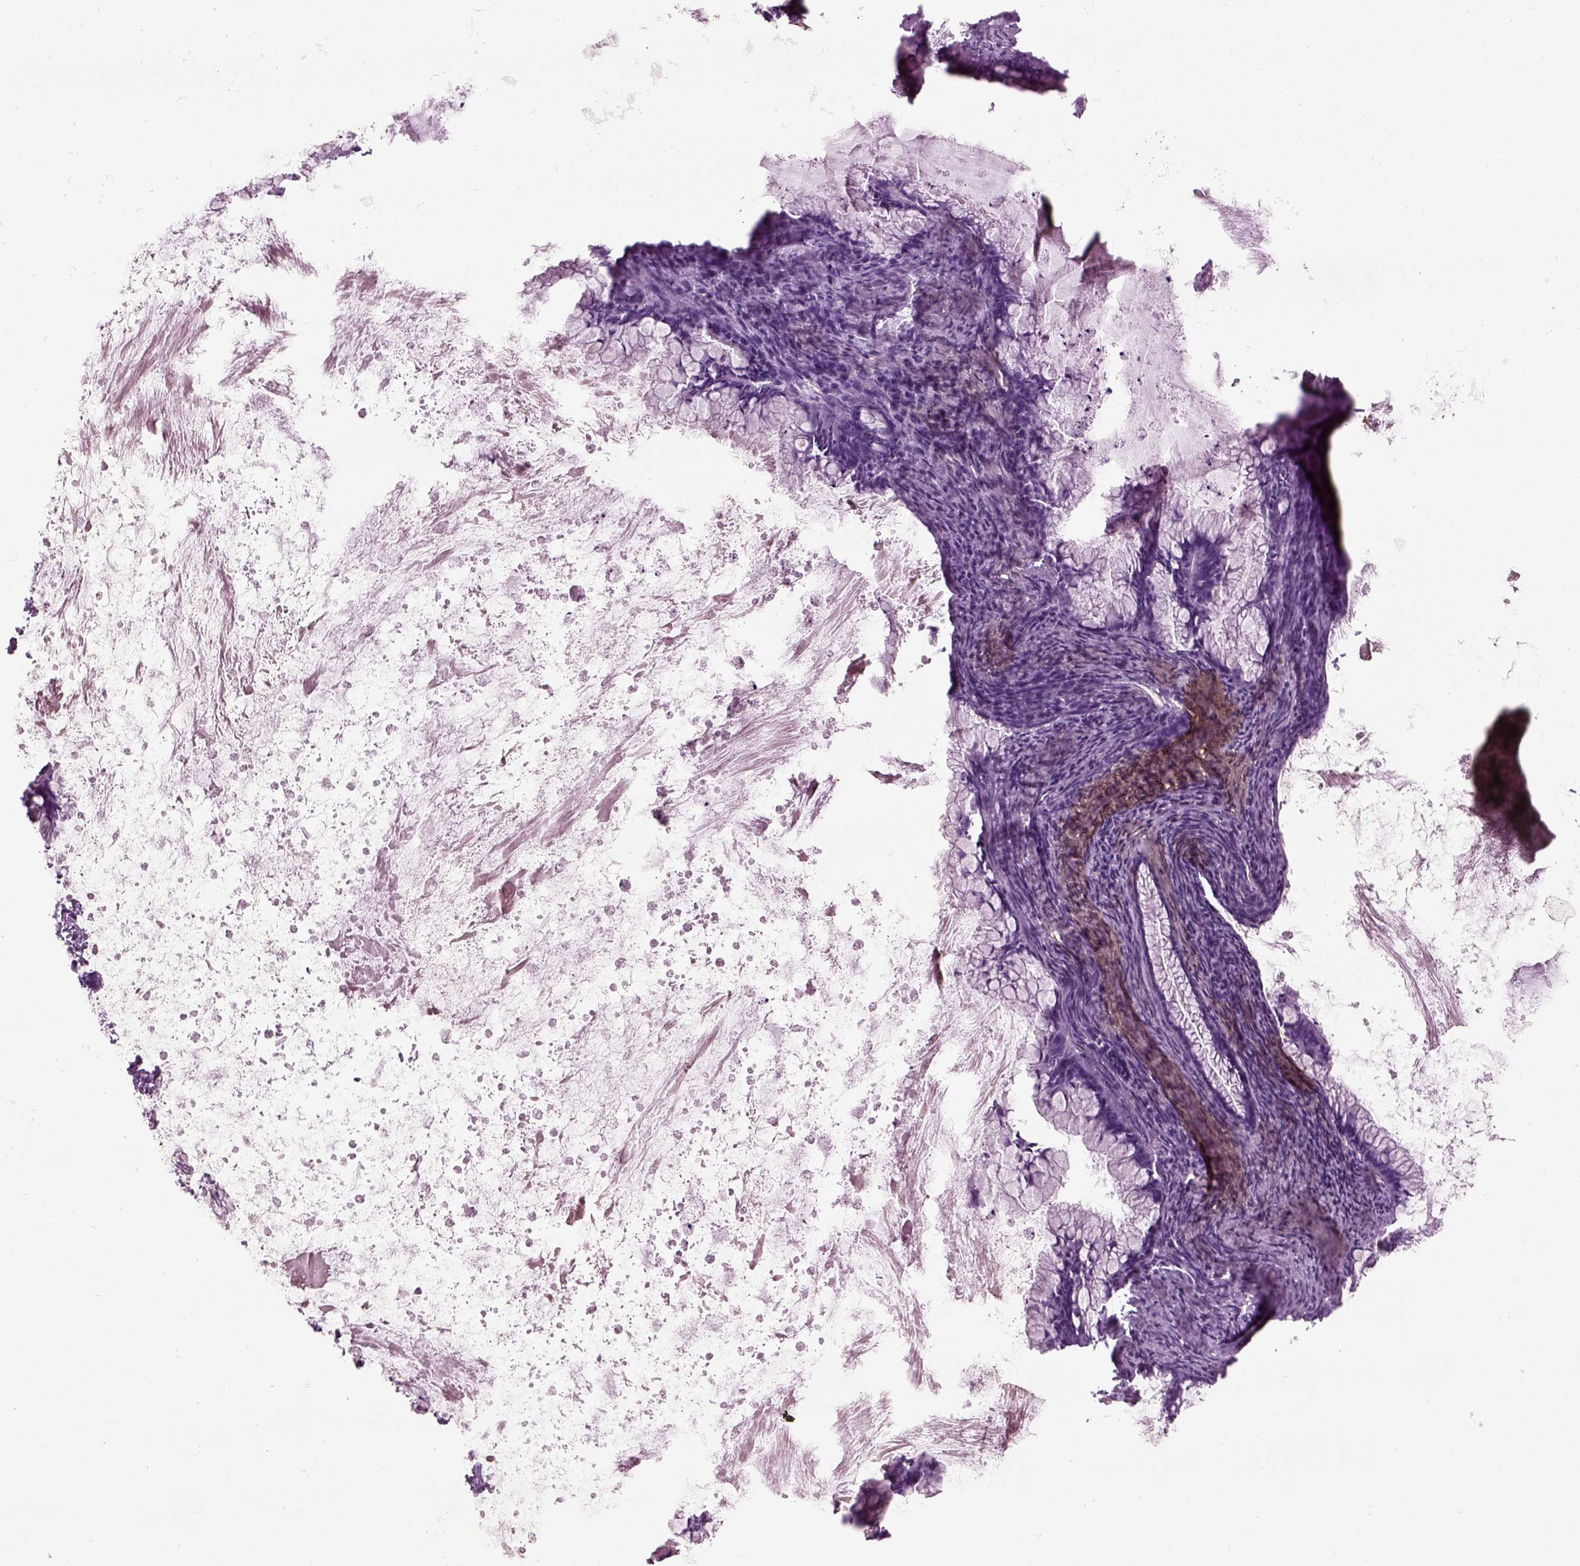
{"staining": {"intensity": "negative", "quantity": "none", "location": "none"}, "tissue": "ovarian cancer", "cell_type": "Tumor cells", "image_type": "cancer", "snomed": [{"axis": "morphology", "description": "Cystadenocarcinoma, mucinous, NOS"}, {"axis": "topography", "description": "Ovary"}], "caption": "DAB (3,3'-diaminobenzidine) immunohistochemical staining of ovarian cancer (mucinous cystadenocarcinoma) reveals no significant staining in tumor cells.", "gene": "CRABP1", "patient": {"sex": "female", "age": 67}}